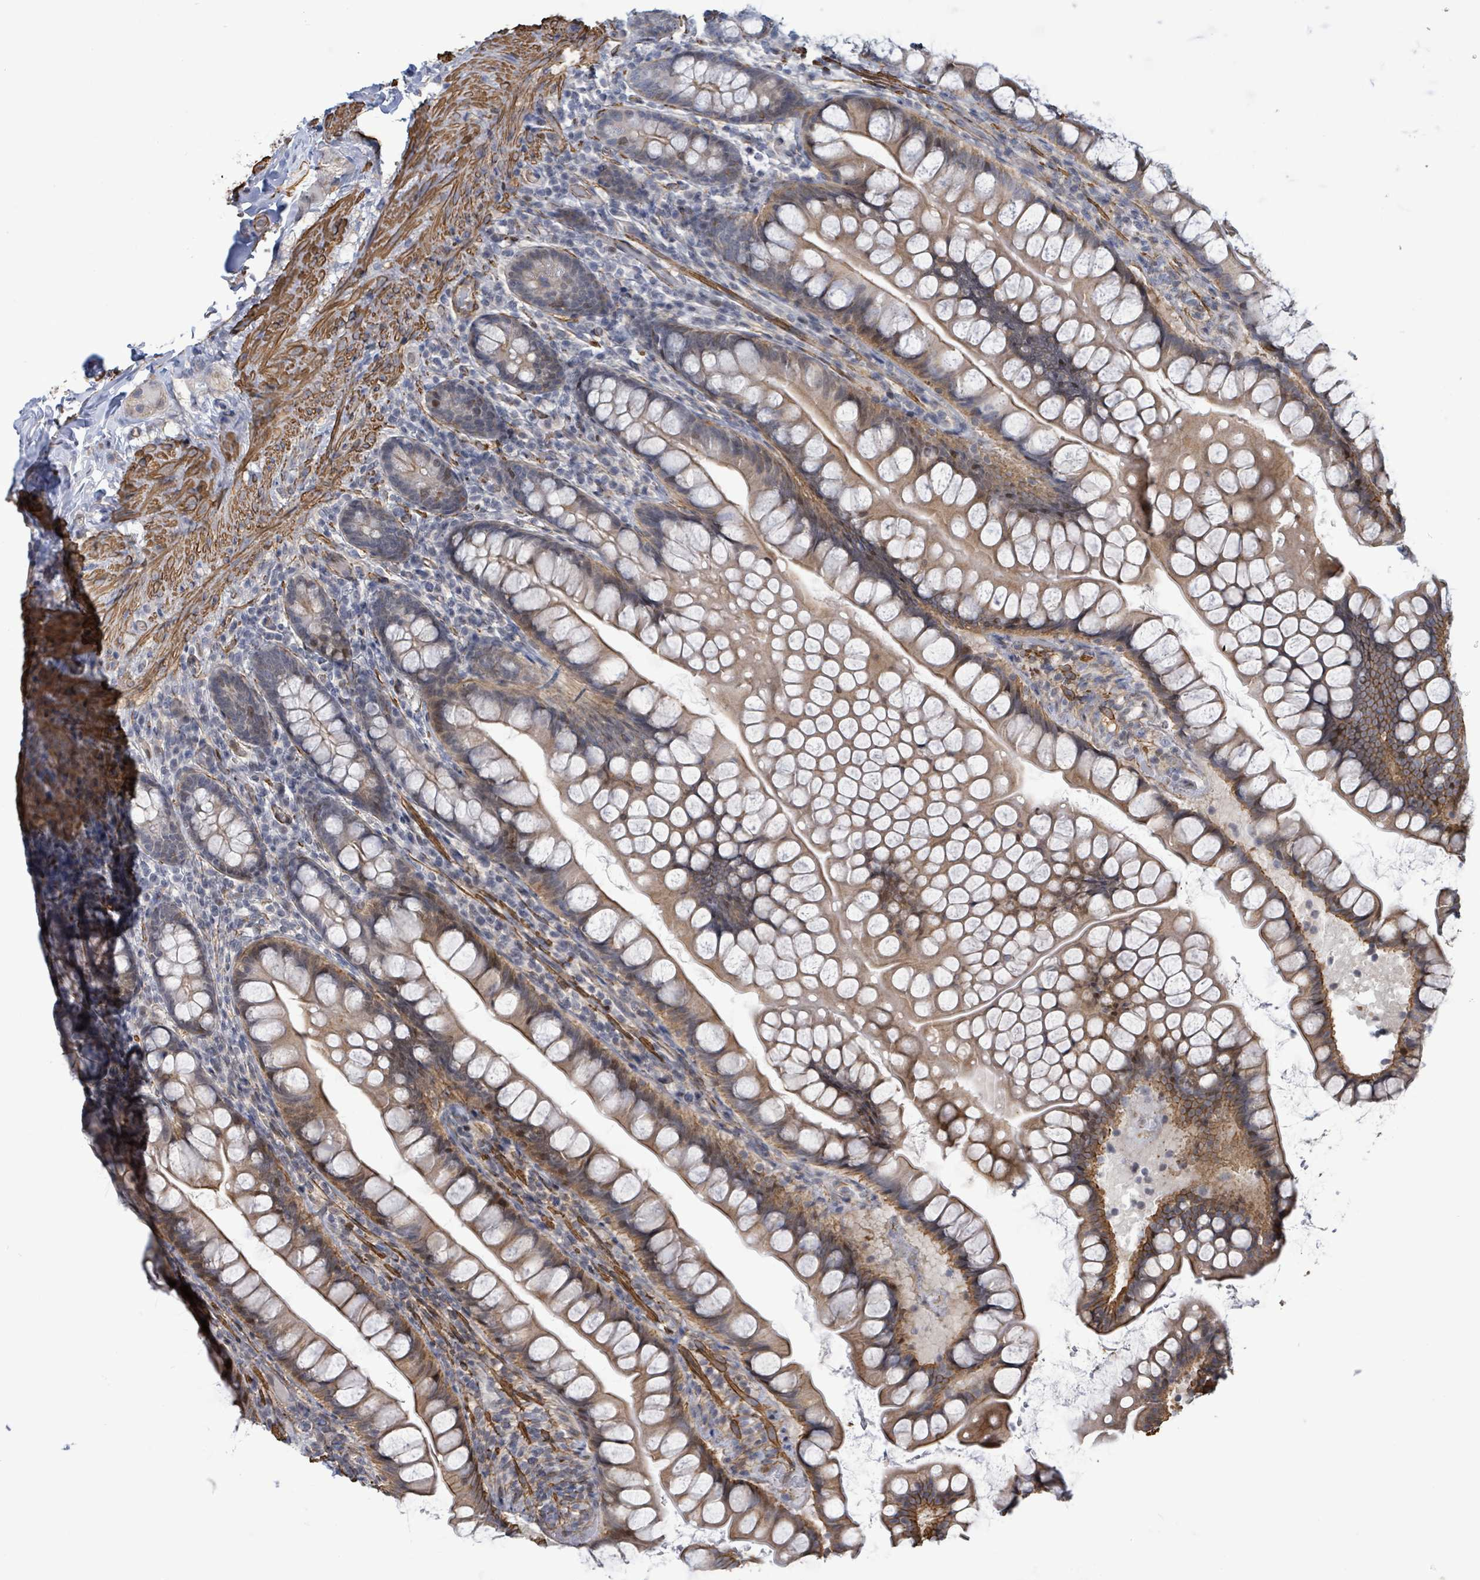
{"staining": {"intensity": "moderate", "quantity": ">75%", "location": "cytoplasmic/membranous"}, "tissue": "small intestine", "cell_type": "Glandular cells", "image_type": "normal", "snomed": [{"axis": "morphology", "description": "Normal tissue, NOS"}, {"axis": "topography", "description": "Small intestine"}], "caption": "Protein staining of normal small intestine exhibits moderate cytoplasmic/membranous staining in approximately >75% of glandular cells. The staining was performed using DAB, with brown indicating positive protein expression. Nuclei are stained blue with hematoxylin.", "gene": "DMRTC1B", "patient": {"sex": "male", "age": 70}}